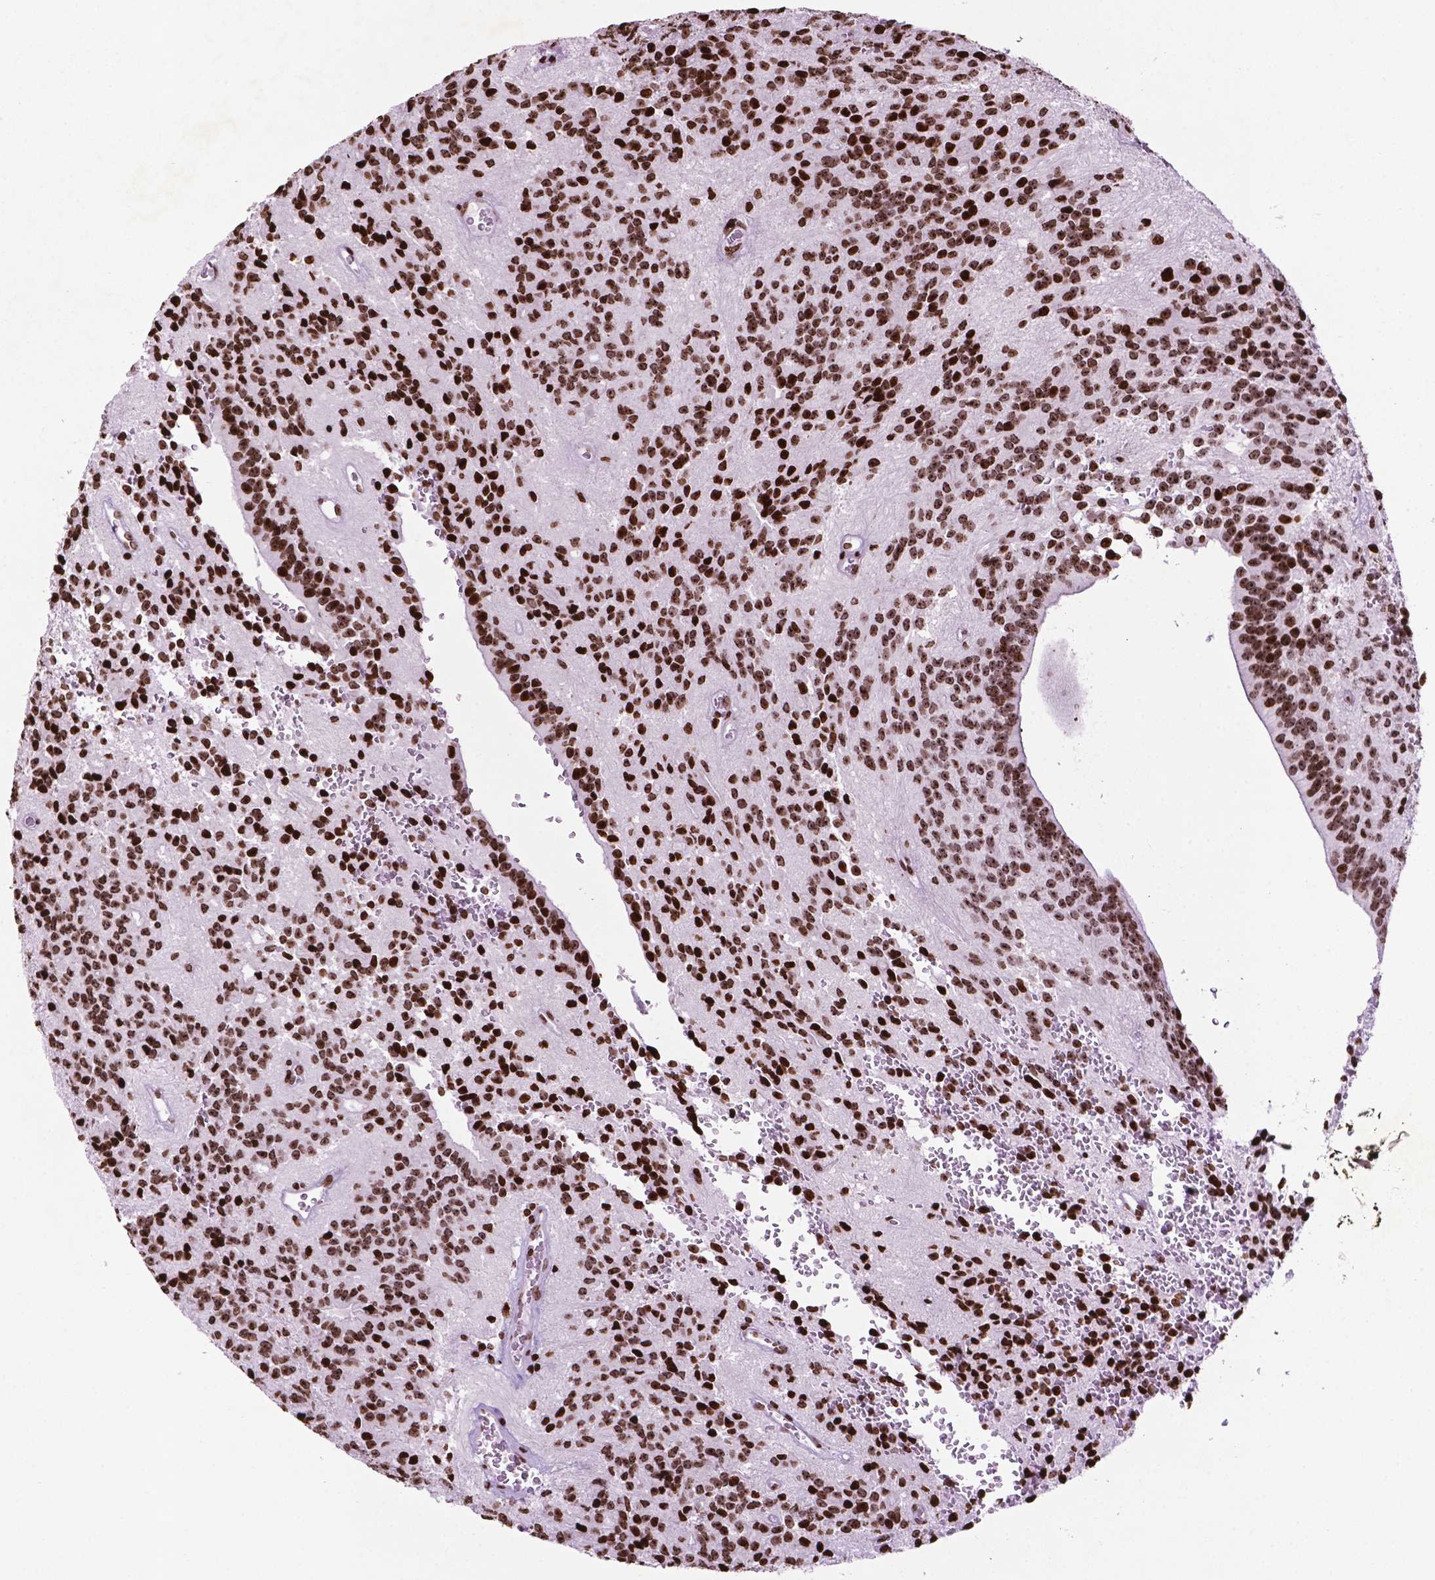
{"staining": {"intensity": "strong", "quantity": ">75%", "location": "nuclear"}, "tissue": "glioma", "cell_type": "Tumor cells", "image_type": "cancer", "snomed": [{"axis": "morphology", "description": "Glioma, malignant, Low grade"}, {"axis": "topography", "description": "Brain"}], "caption": "Approximately >75% of tumor cells in human malignant glioma (low-grade) display strong nuclear protein expression as visualized by brown immunohistochemical staining.", "gene": "TMEM250", "patient": {"sex": "male", "age": 31}}